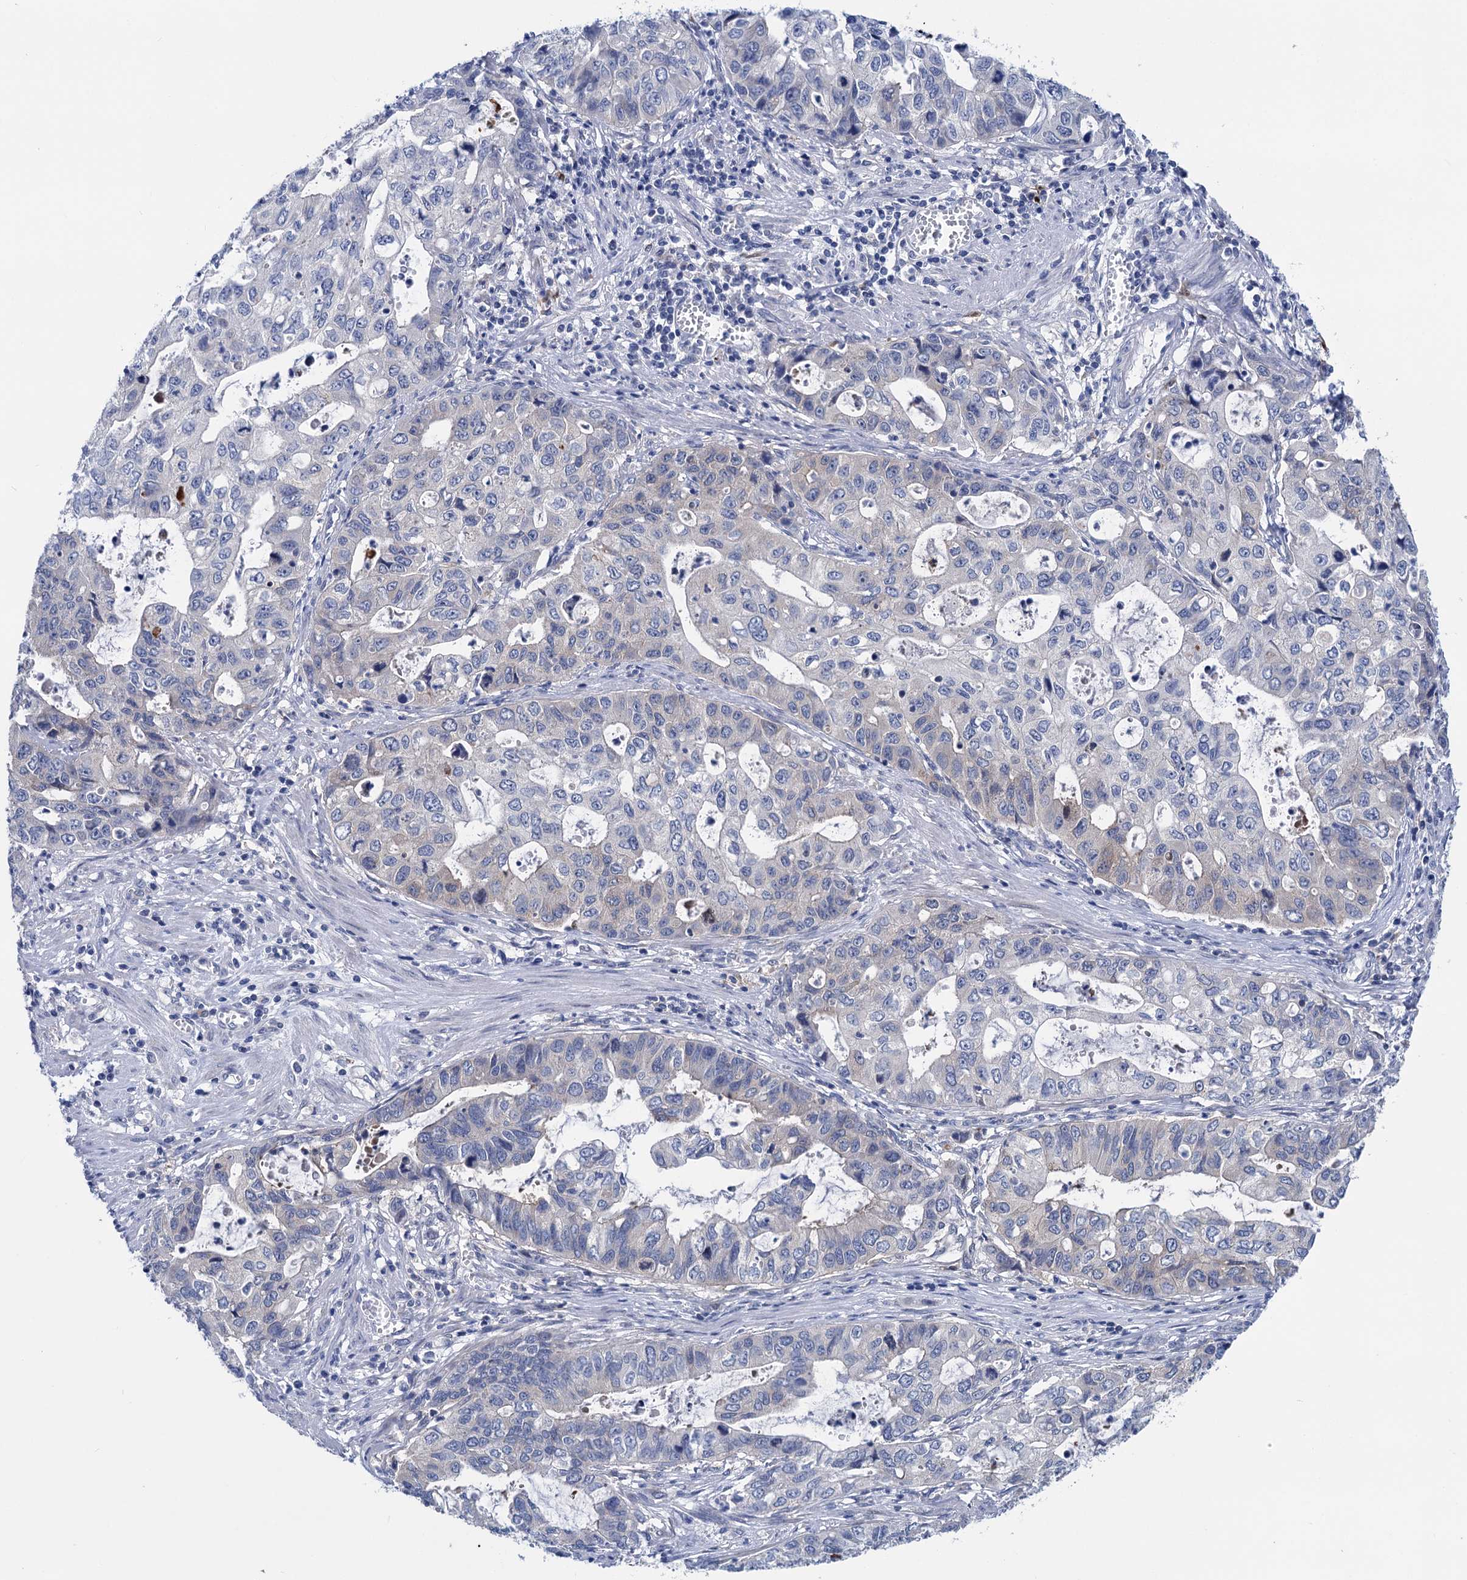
{"staining": {"intensity": "negative", "quantity": "none", "location": "none"}, "tissue": "stomach cancer", "cell_type": "Tumor cells", "image_type": "cancer", "snomed": [{"axis": "morphology", "description": "Adenocarcinoma, NOS"}, {"axis": "topography", "description": "Stomach, upper"}], "caption": "Protein analysis of adenocarcinoma (stomach) displays no significant positivity in tumor cells.", "gene": "ZNRD2", "patient": {"sex": "female", "age": 52}}